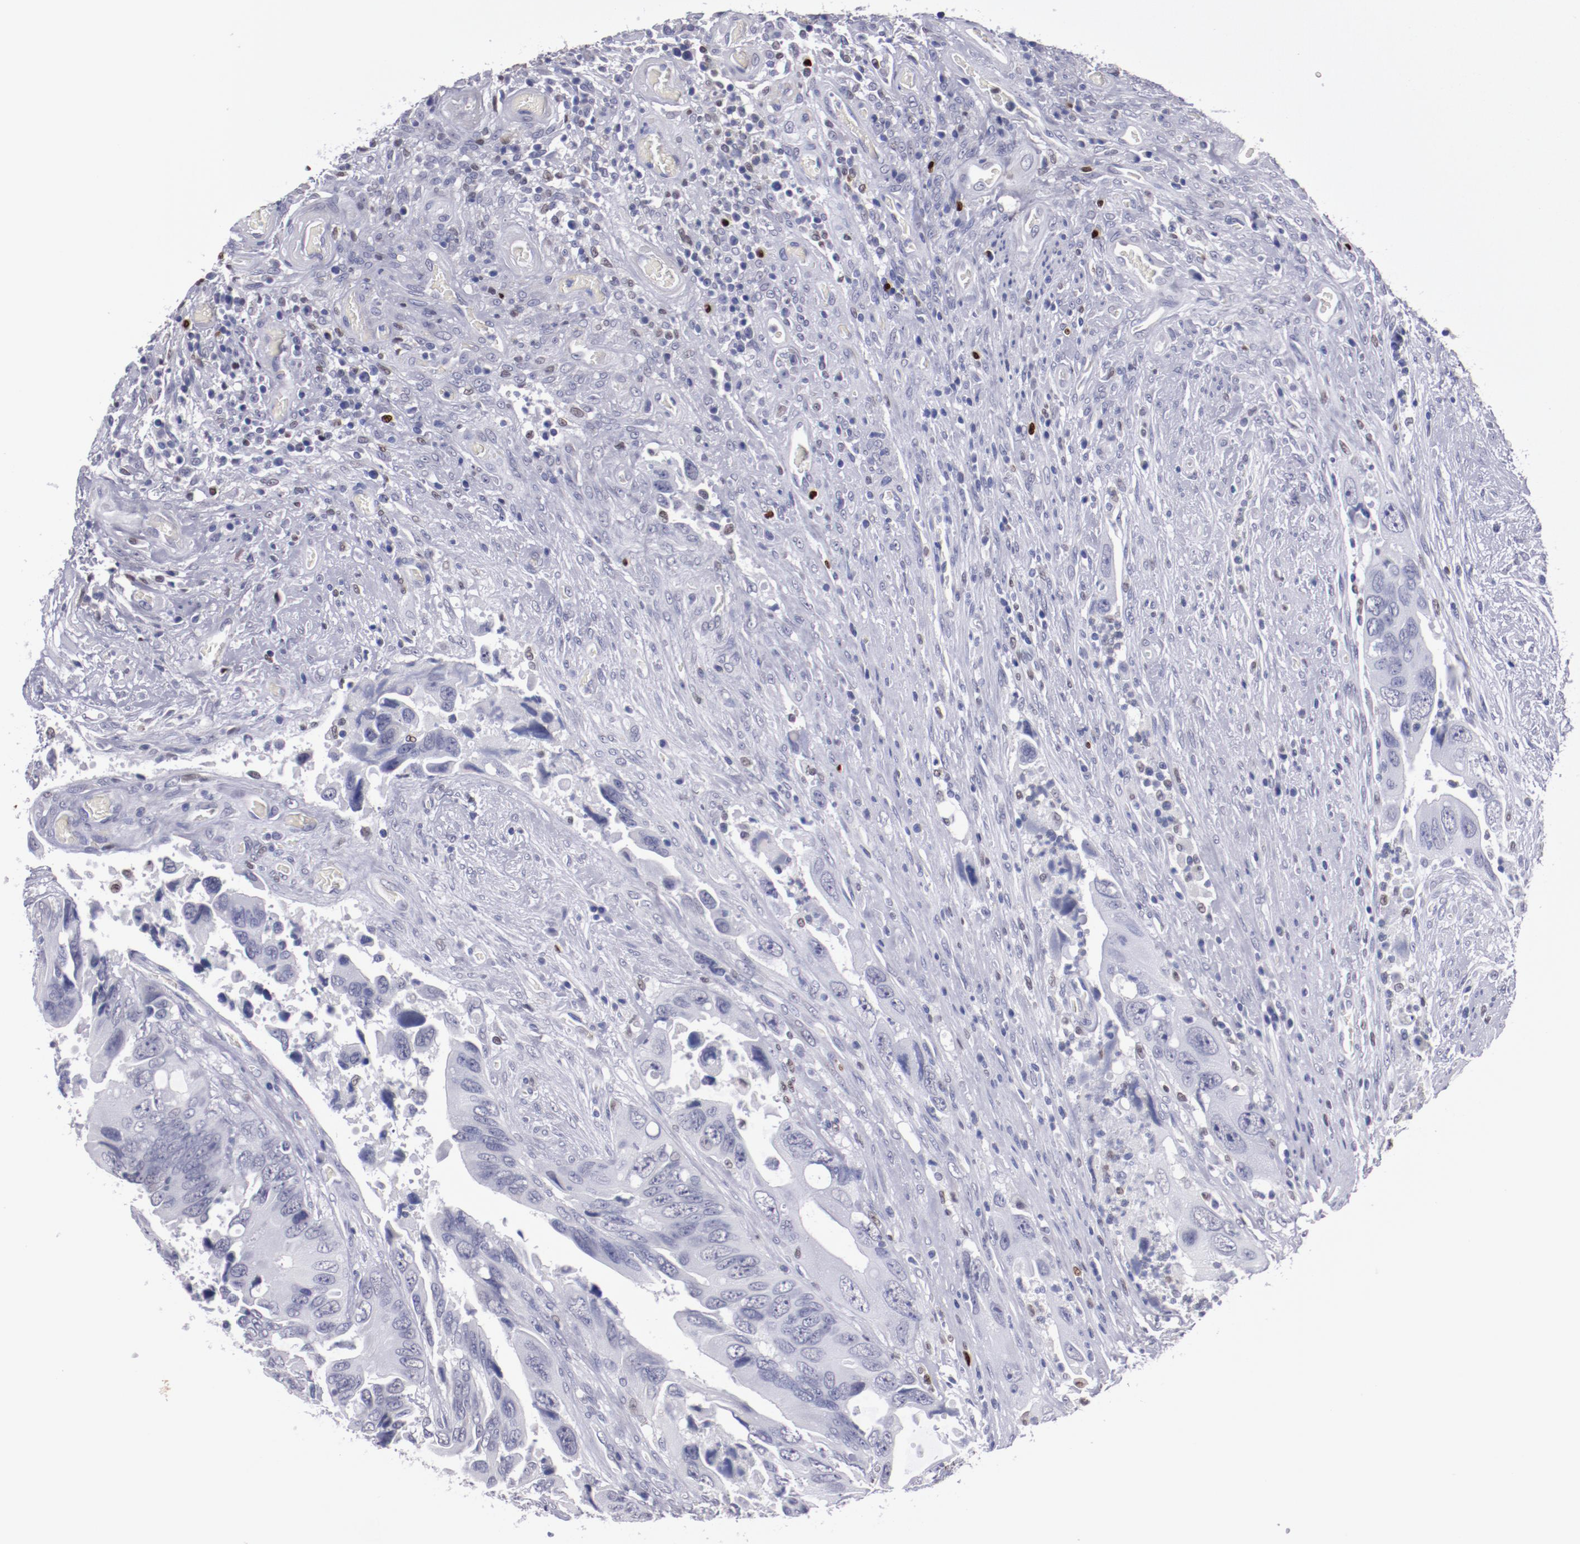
{"staining": {"intensity": "negative", "quantity": "none", "location": "none"}, "tissue": "colorectal cancer", "cell_type": "Tumor cells", "image_type": "cancer", "snomed": [{"axis": "morphology", "description": "Adenocarcinoma, NOS"}, {"axis": "topography", "description": "Rectum"}], "caption": "Tumor cells are negative for brown protein staining in colorectal adenocarcinoma.", "gene": "IRF8", "patient": {"sex": "male", "age": 70}}